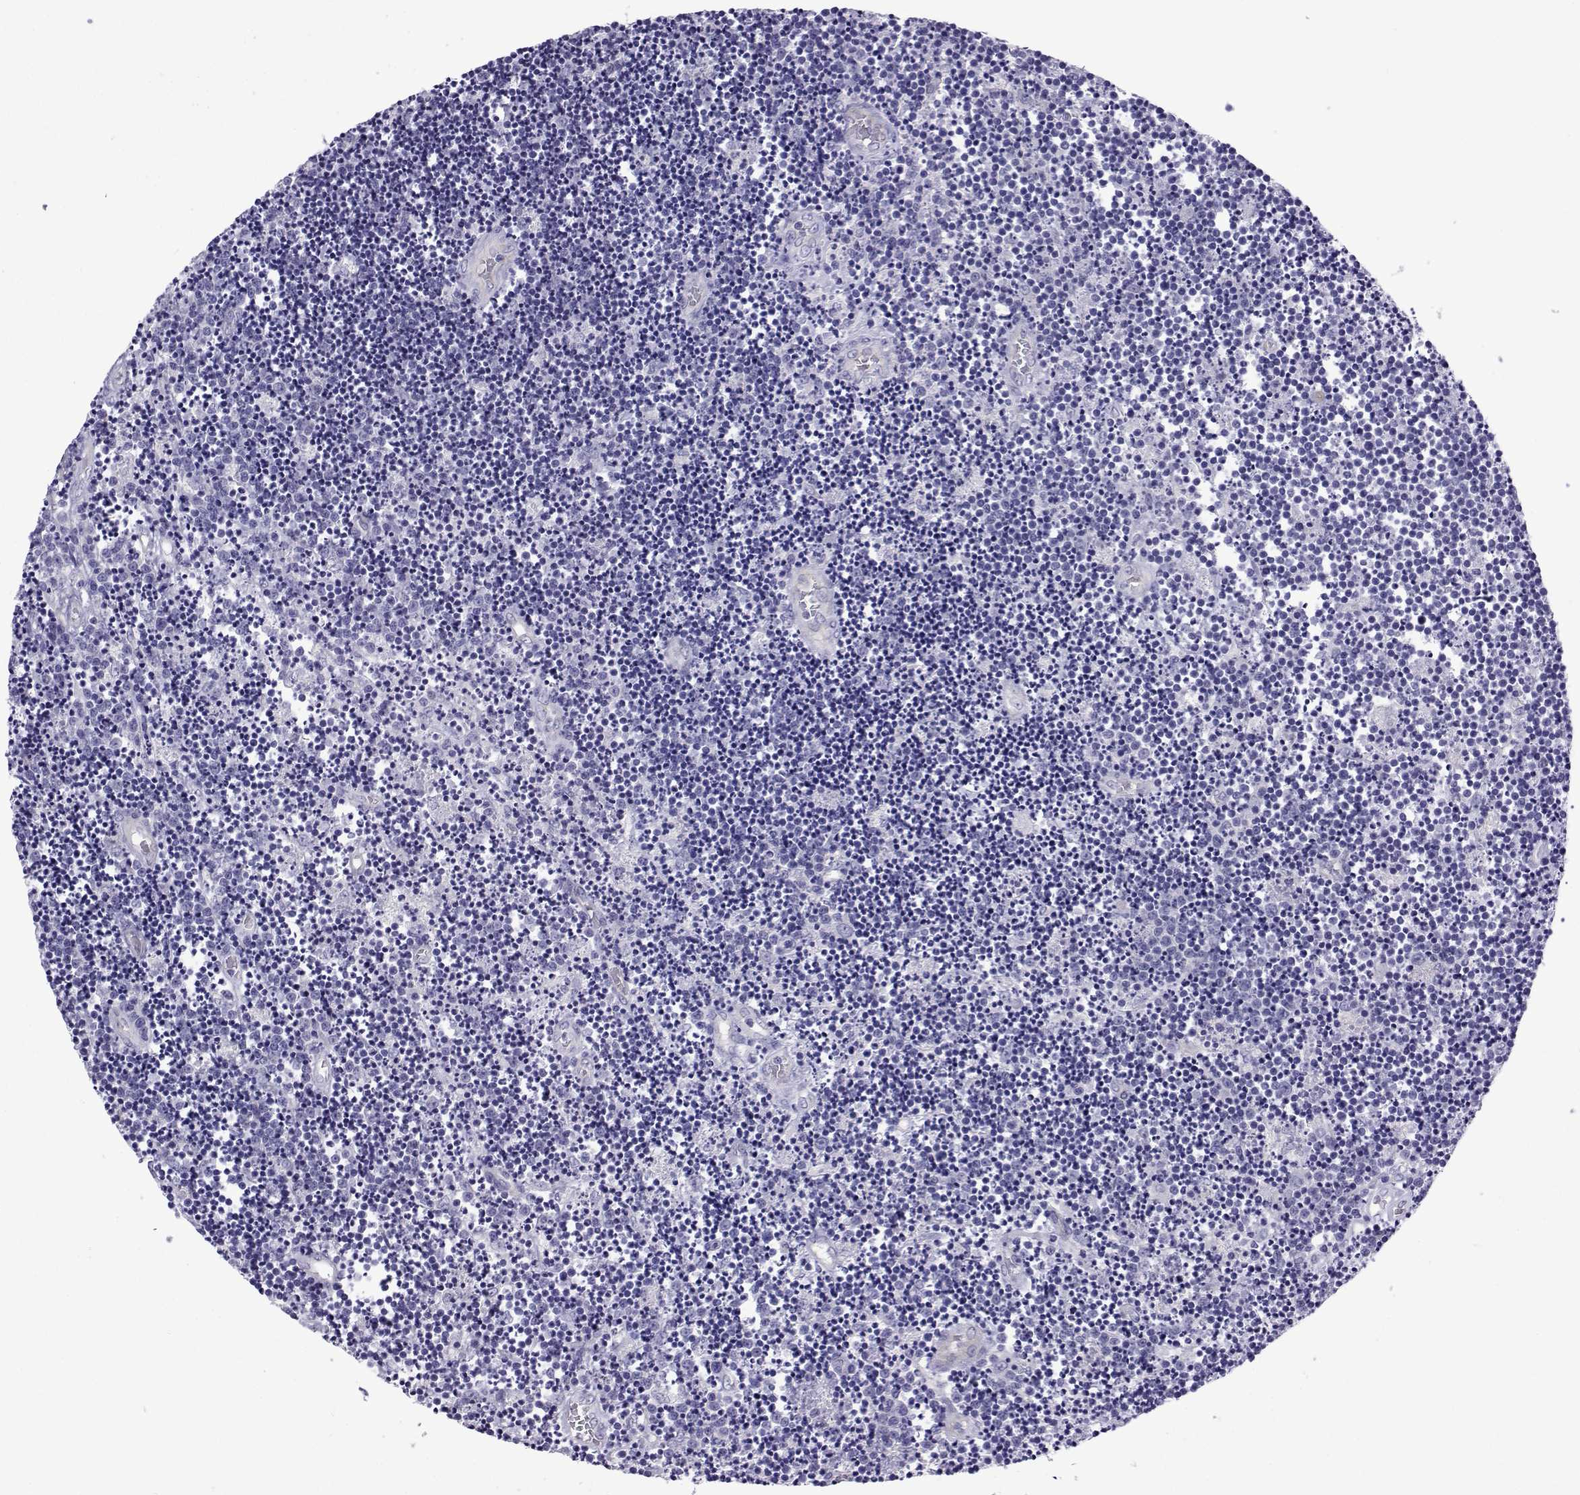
{"staining": {"intensity": "negative", "quantity": "none", "location": "none"}, "tissue": "lymphoma", "cell_type": "Tumor cells", "image_type": "cancer", "snomed": [{"axis": "morphology", "description": "Malignant lymphoma, non-Hodgkin's type, Low grade"}, {"axis": "topography", "description": "Brain"}], "caption": "The photomicrograph exhibits no significant positivity in tumor cells of lymphoma. (DAB immunohistochemistry, high magnification).", "gene": "CFAP70", "patient": {"sex": "female", "age": 66}}